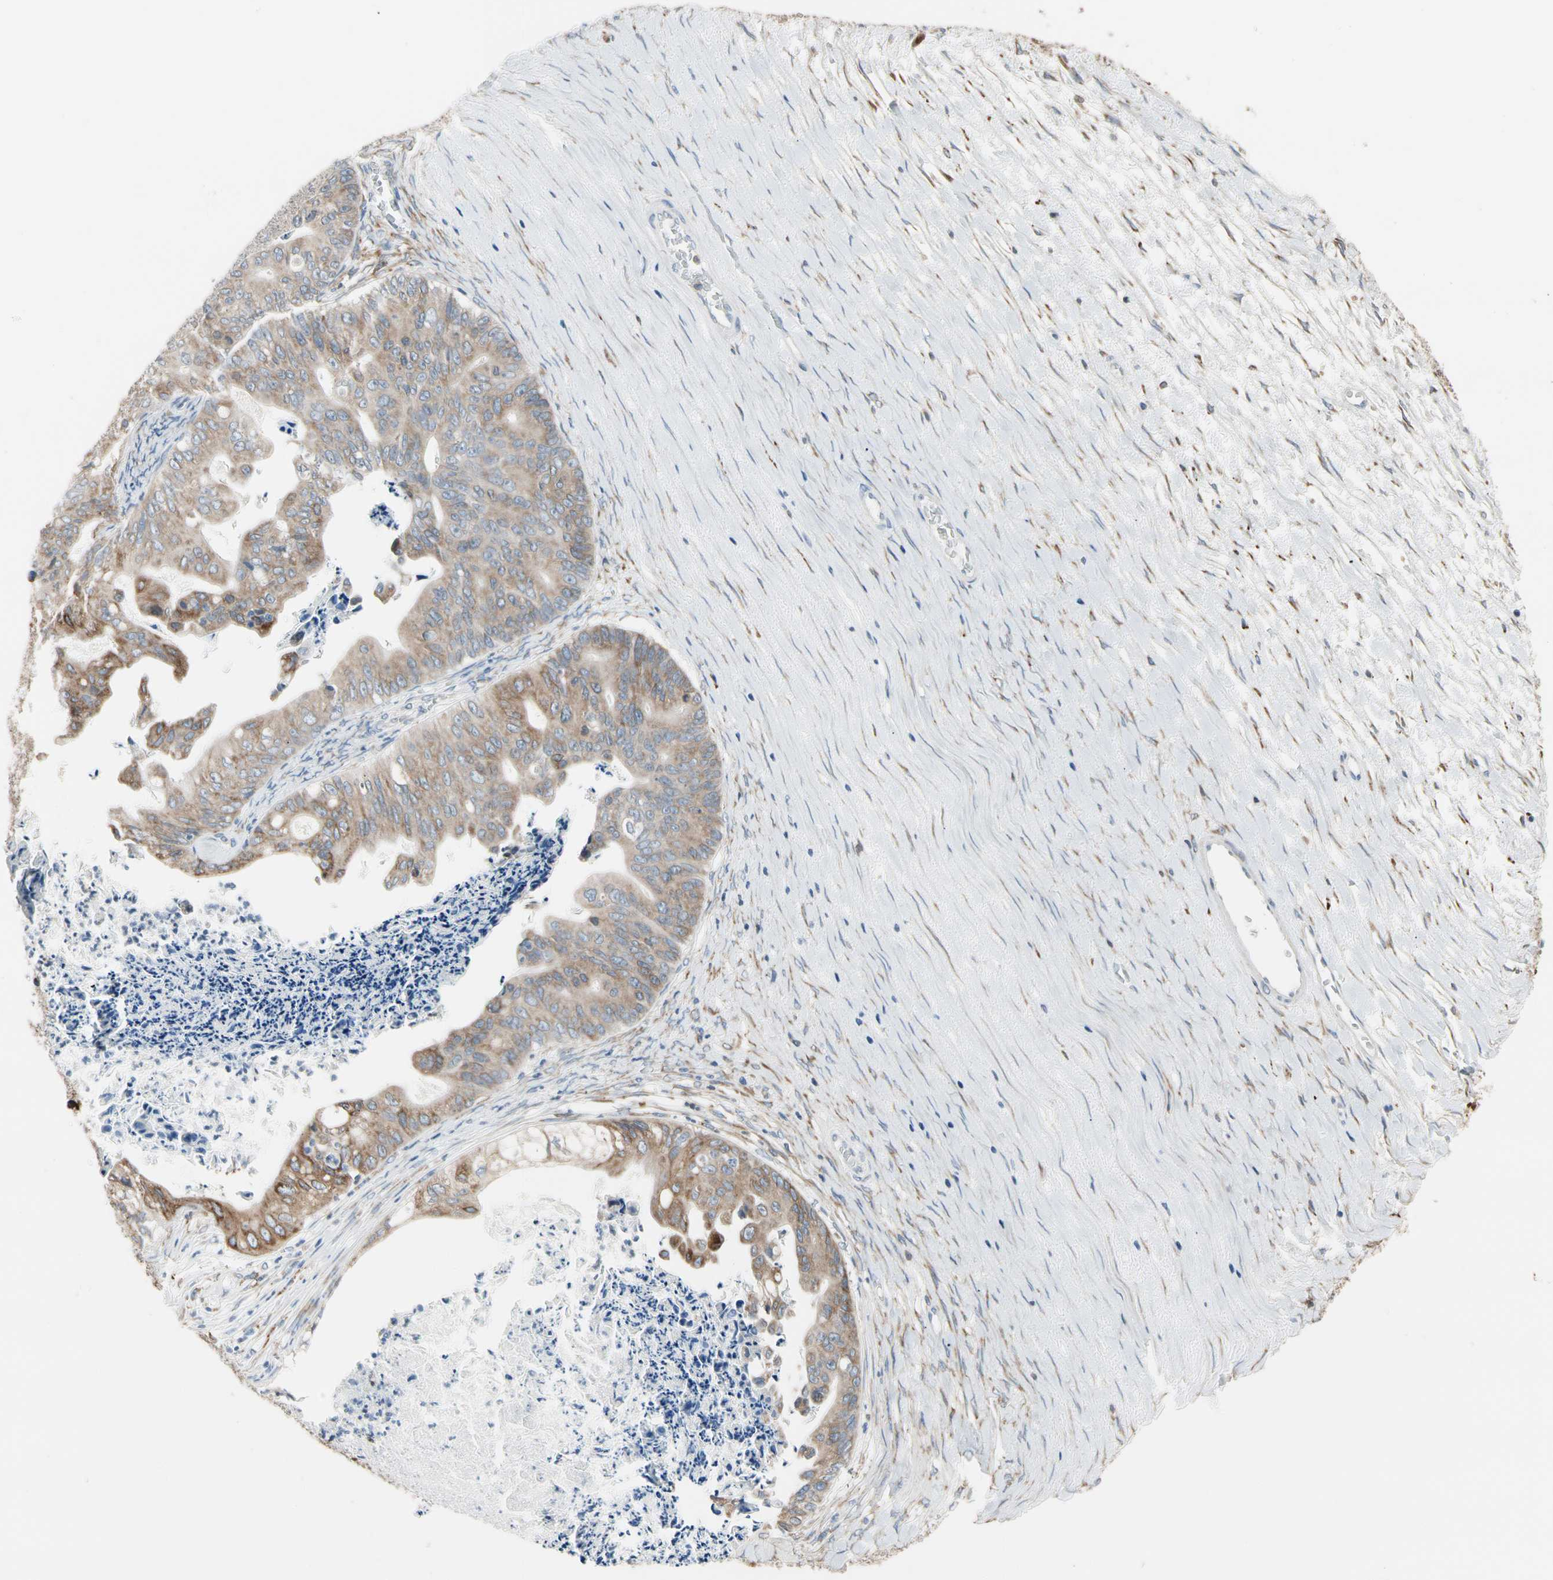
{"staining": {"intensity": "moderate", "quantity": ">75%", "location": "cytoplasmic/membranous"}, "tissue": "ovarian cancer", "cell_type": "Tumor cells", "image_type": "cancer", "snomed": [{"axis": "morphology", "description": "Cystadenocarcinoma, mucinous, NOS"}, {"axis": "topography", "description": "Ovary"}], "caption": "Protein staining of mucinous cystadenocarcinoma (ovarian) tissue shows moderate cytoplasmic/membranous positivity in about >75% of tumor cells.", "gene": "LRPAP1", "patient": {"sex": "female", "age": 37}}